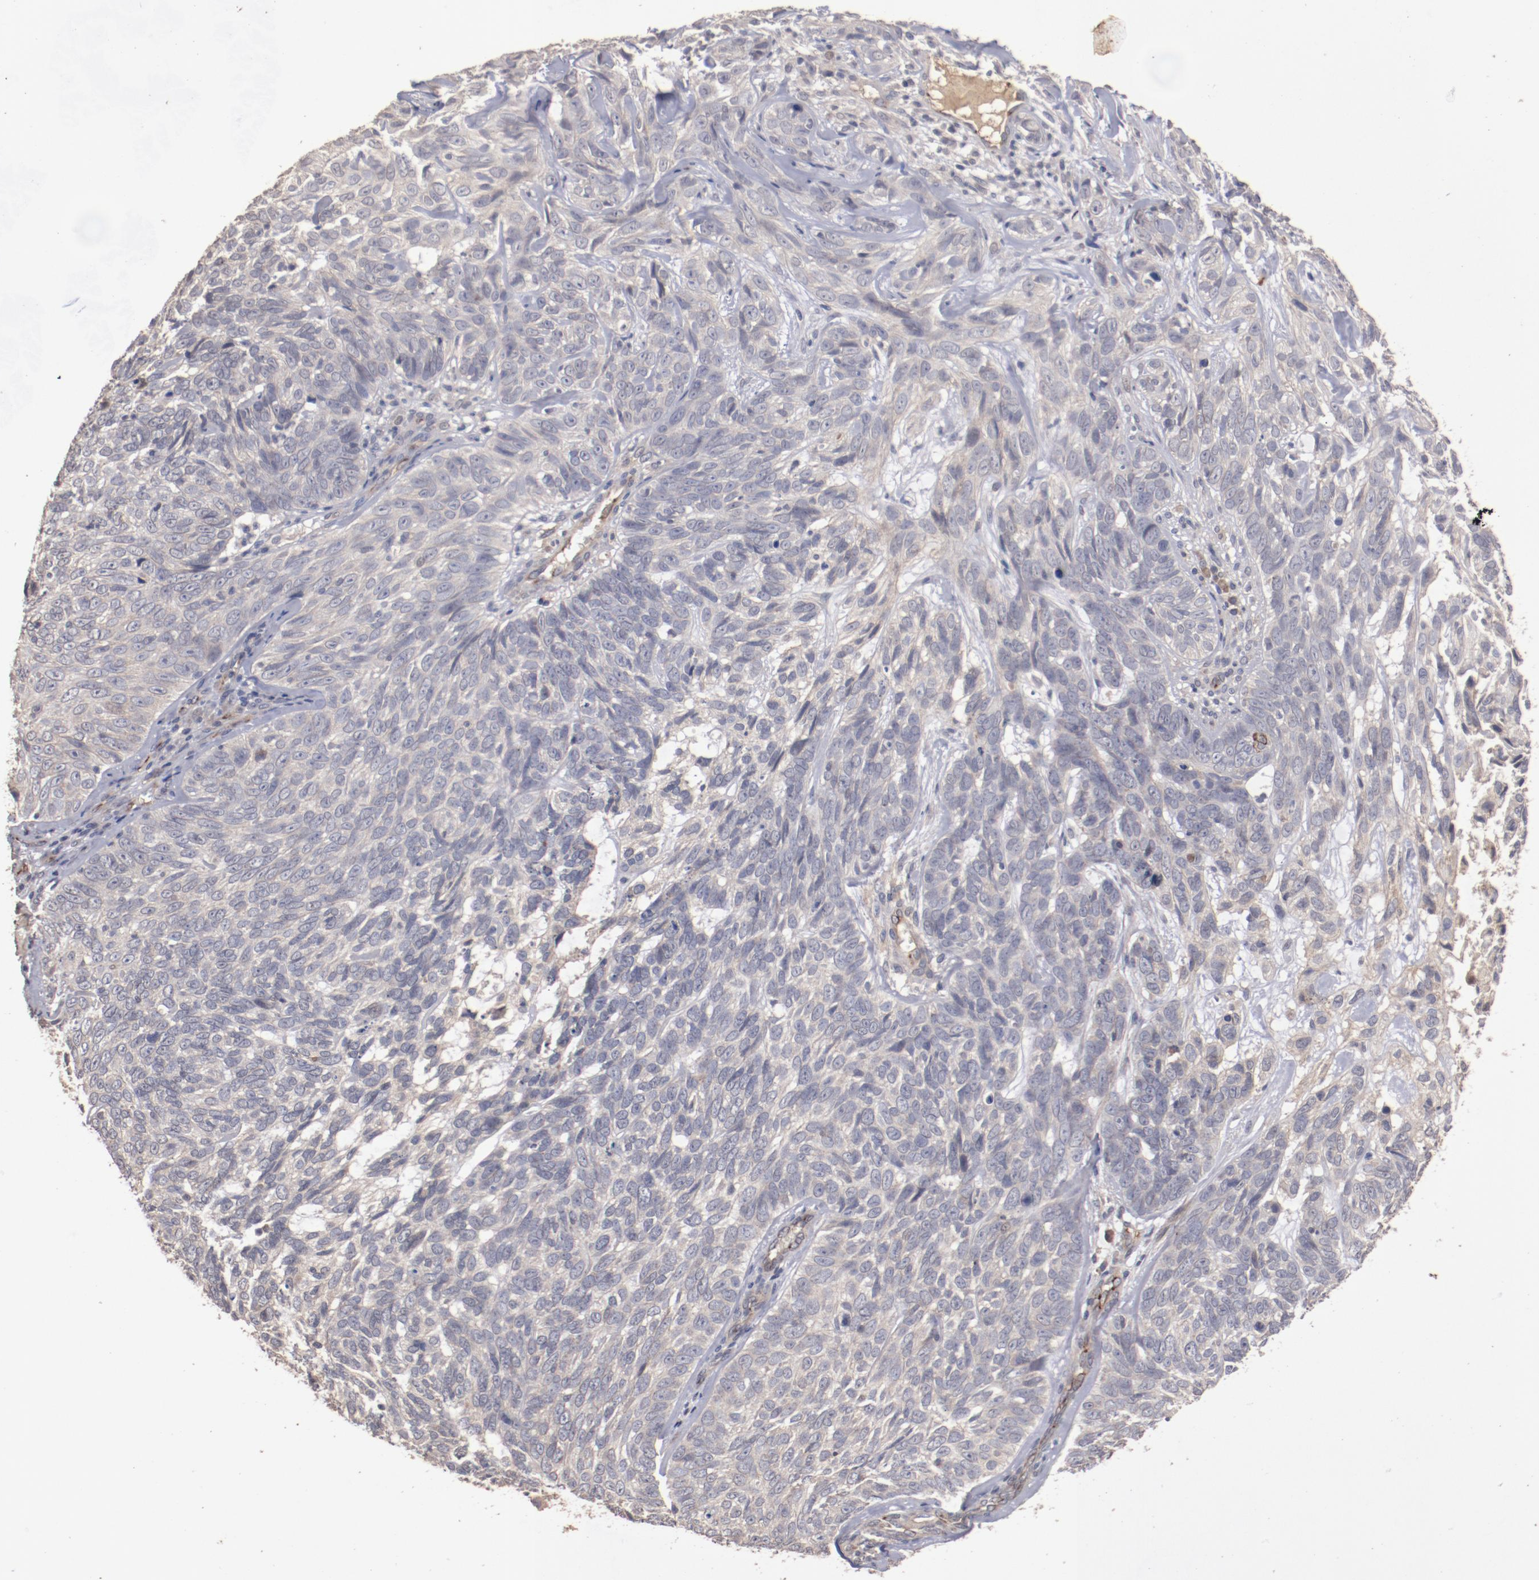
{"staining": {"intensity": "weak", "quantity": ">75%", "location": "cytoplasmic/membranous"}, "tissue": "skin cancer", "cell_type": "Tumor cells", "image_type": "cancer", "snomed": [{"axis": "morphology", "description": "Basal cell carcinoma"}, {"axis": "topography", "description": "Skin"}], "caption": "Weak cytoplasmic/membranous protein expression is appreciated in approximately >75% of tumor cells in basal cell carcinoma (skin). Using DAB (3,3'-diaminobenzidine) (brown) and hematoxylin (blue) stains, captured at high magnification using brightfield microscopy.", "gene": "DIPK2B", "patient": {"sex": "male", "age": 72}}